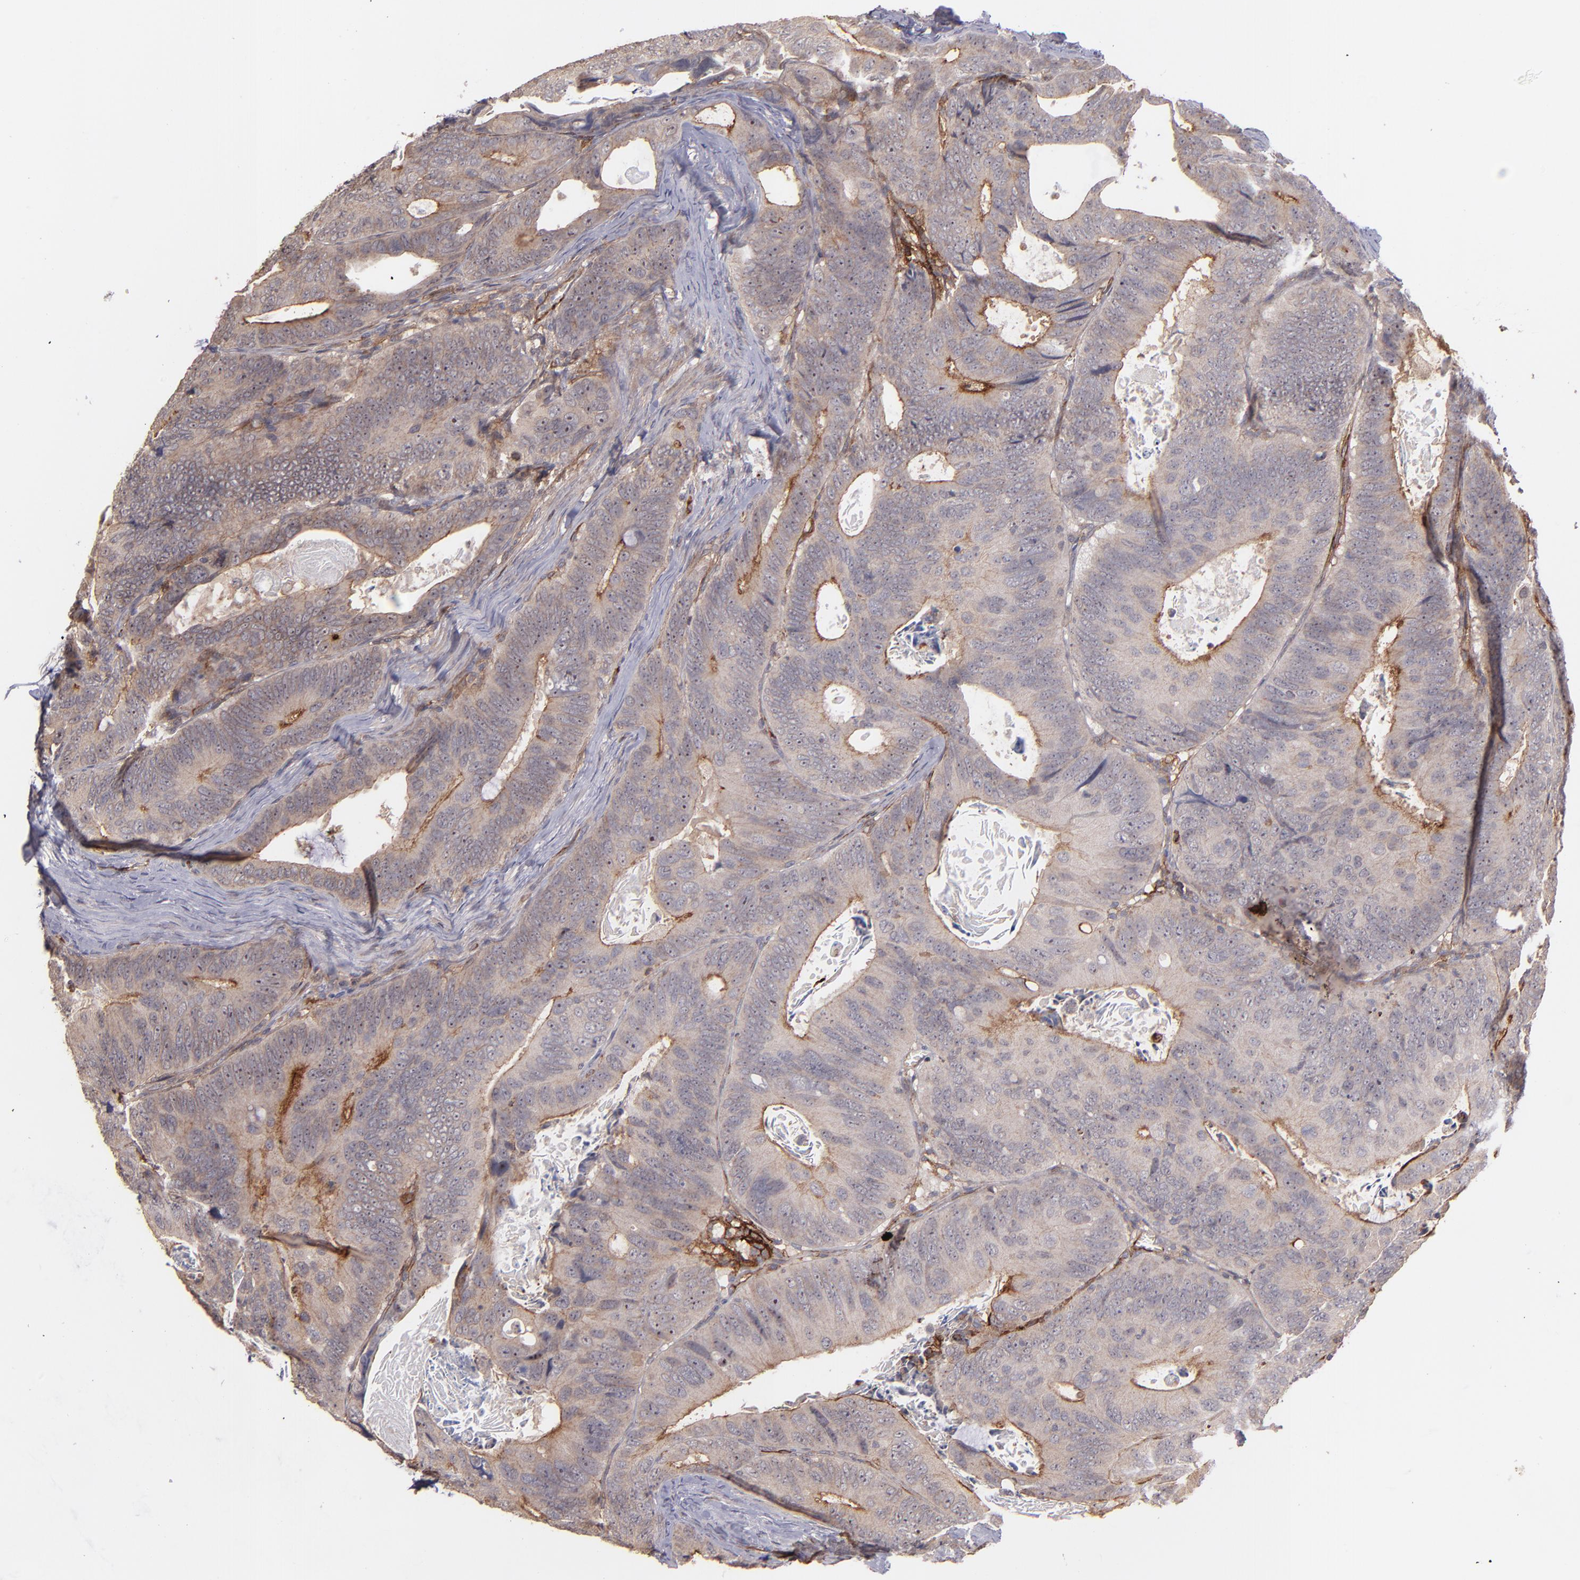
{"staining": {"intensity": "weak", "quantity": "25%-75%", "location": "cytoplasmic/membranous"}, "tissue": "colorectal cancer", "cell_type": "Tumor cells", "image_type": "cancer", "snomed": [{"axis": "morphology", "description": "Adenocarcinoma, NOS"}, {"axis": "topography", "description": "Colon"}], "caption": "Human colorectal cancer stained with a brown dye displays weak cytoplasmic/membranous positive expression in approximately 25%-75% of tumor cells.", "gene": "ICAM1", "patient": {"sex": "female", "age": 55}}